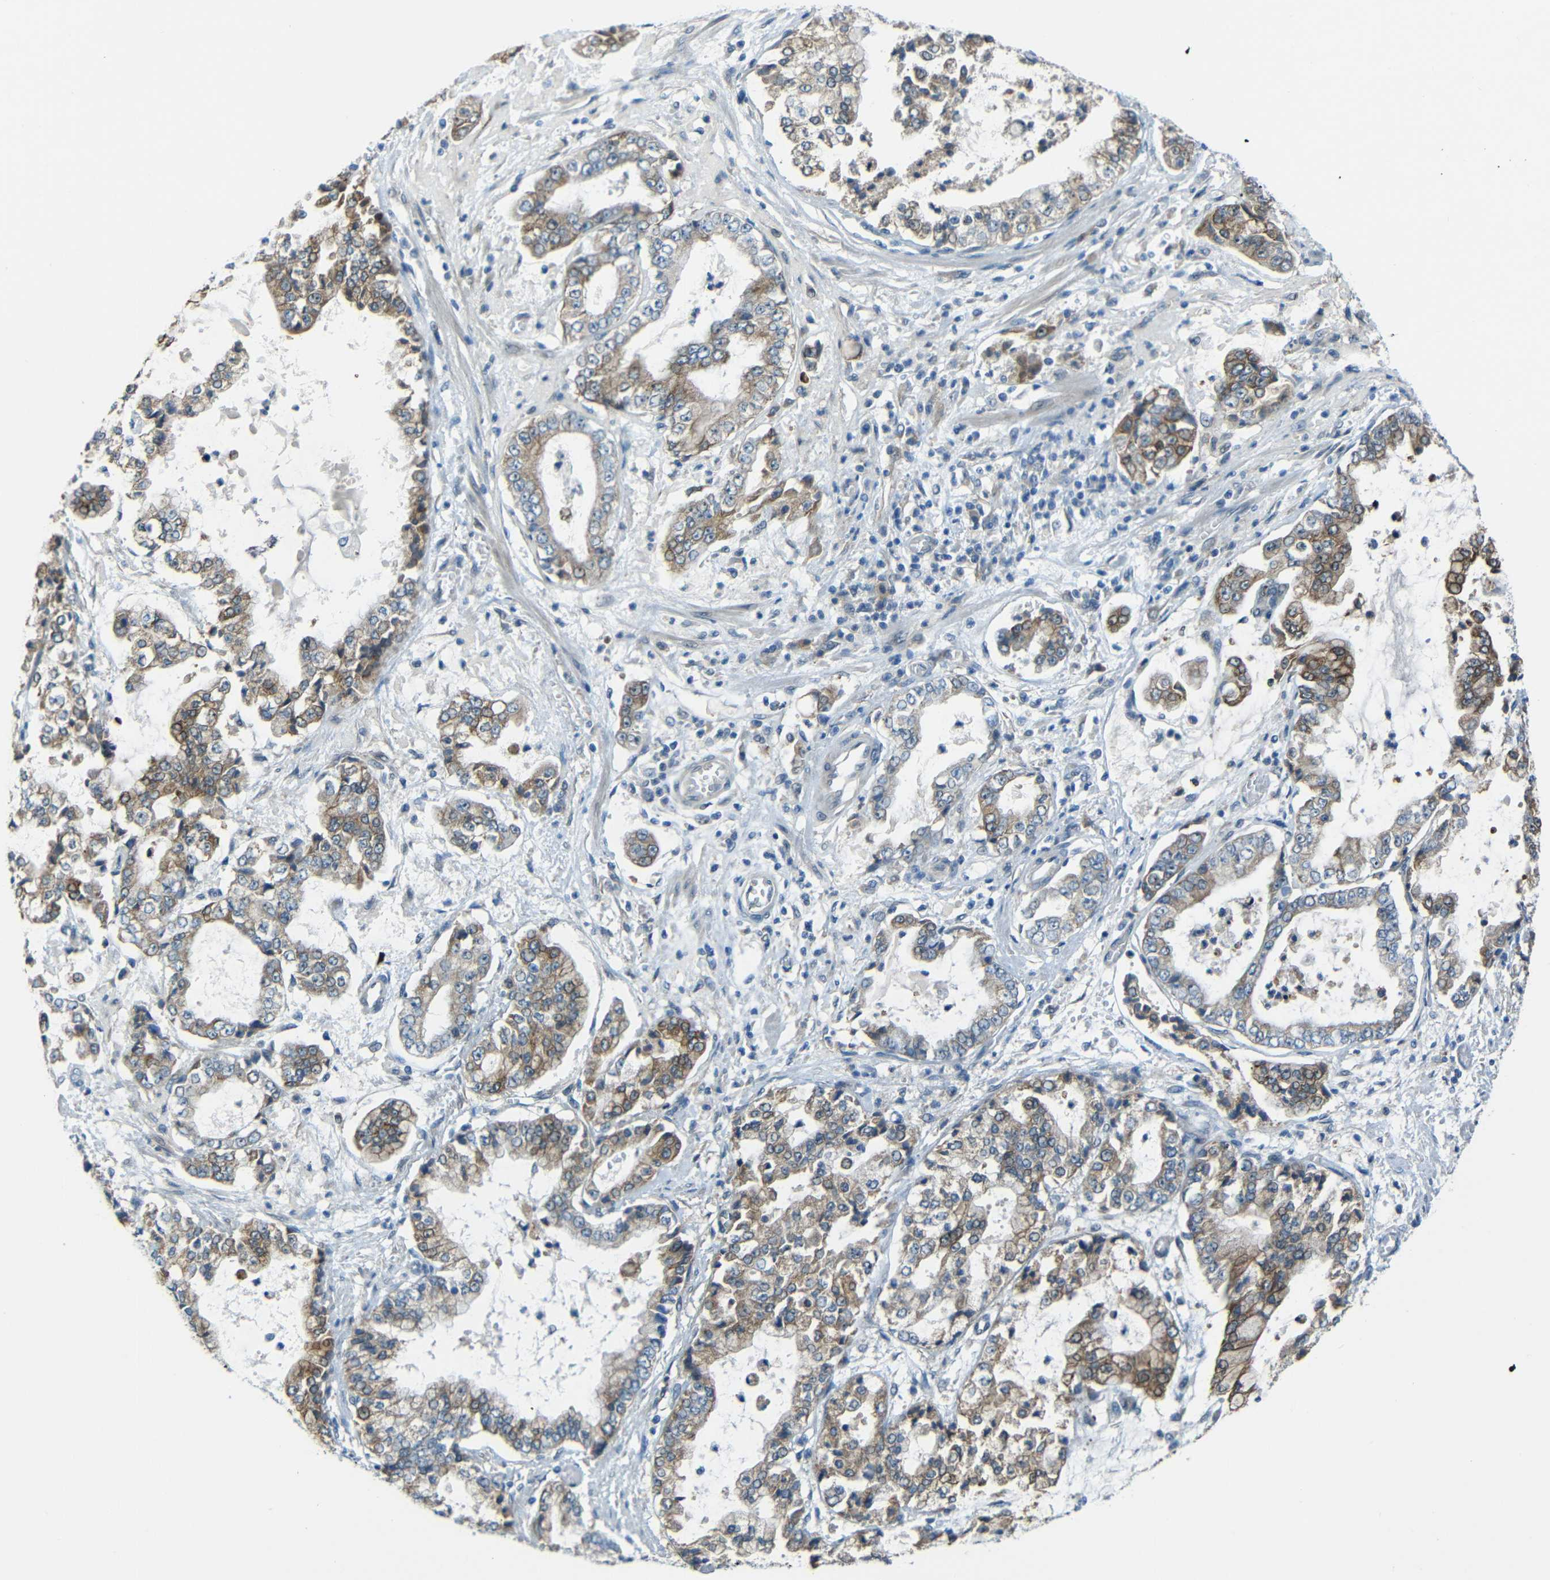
{"staining": {"intensity": "moderate", "quantity": "25%-75%", "location": "cytoplasmic/membranous"}, "tissue": "stomach cancer", "cell_type": "Tumor cells", "image_type": "cancer", "snomed": [{"axis": "morphology", "description": "Adenocarcinoma, NOS"}, {"axis": "topography", "description": "Stomach"}], "caption": "DAB immunohistochemical staining of human stomach adenocarcinoma reveals moderate cytoplasmic/membranous protein positivity in approximately 25%-75% of tumor cells.", "gene": "ANKRD22", "patient": {"sex": "male", "age": 76}}